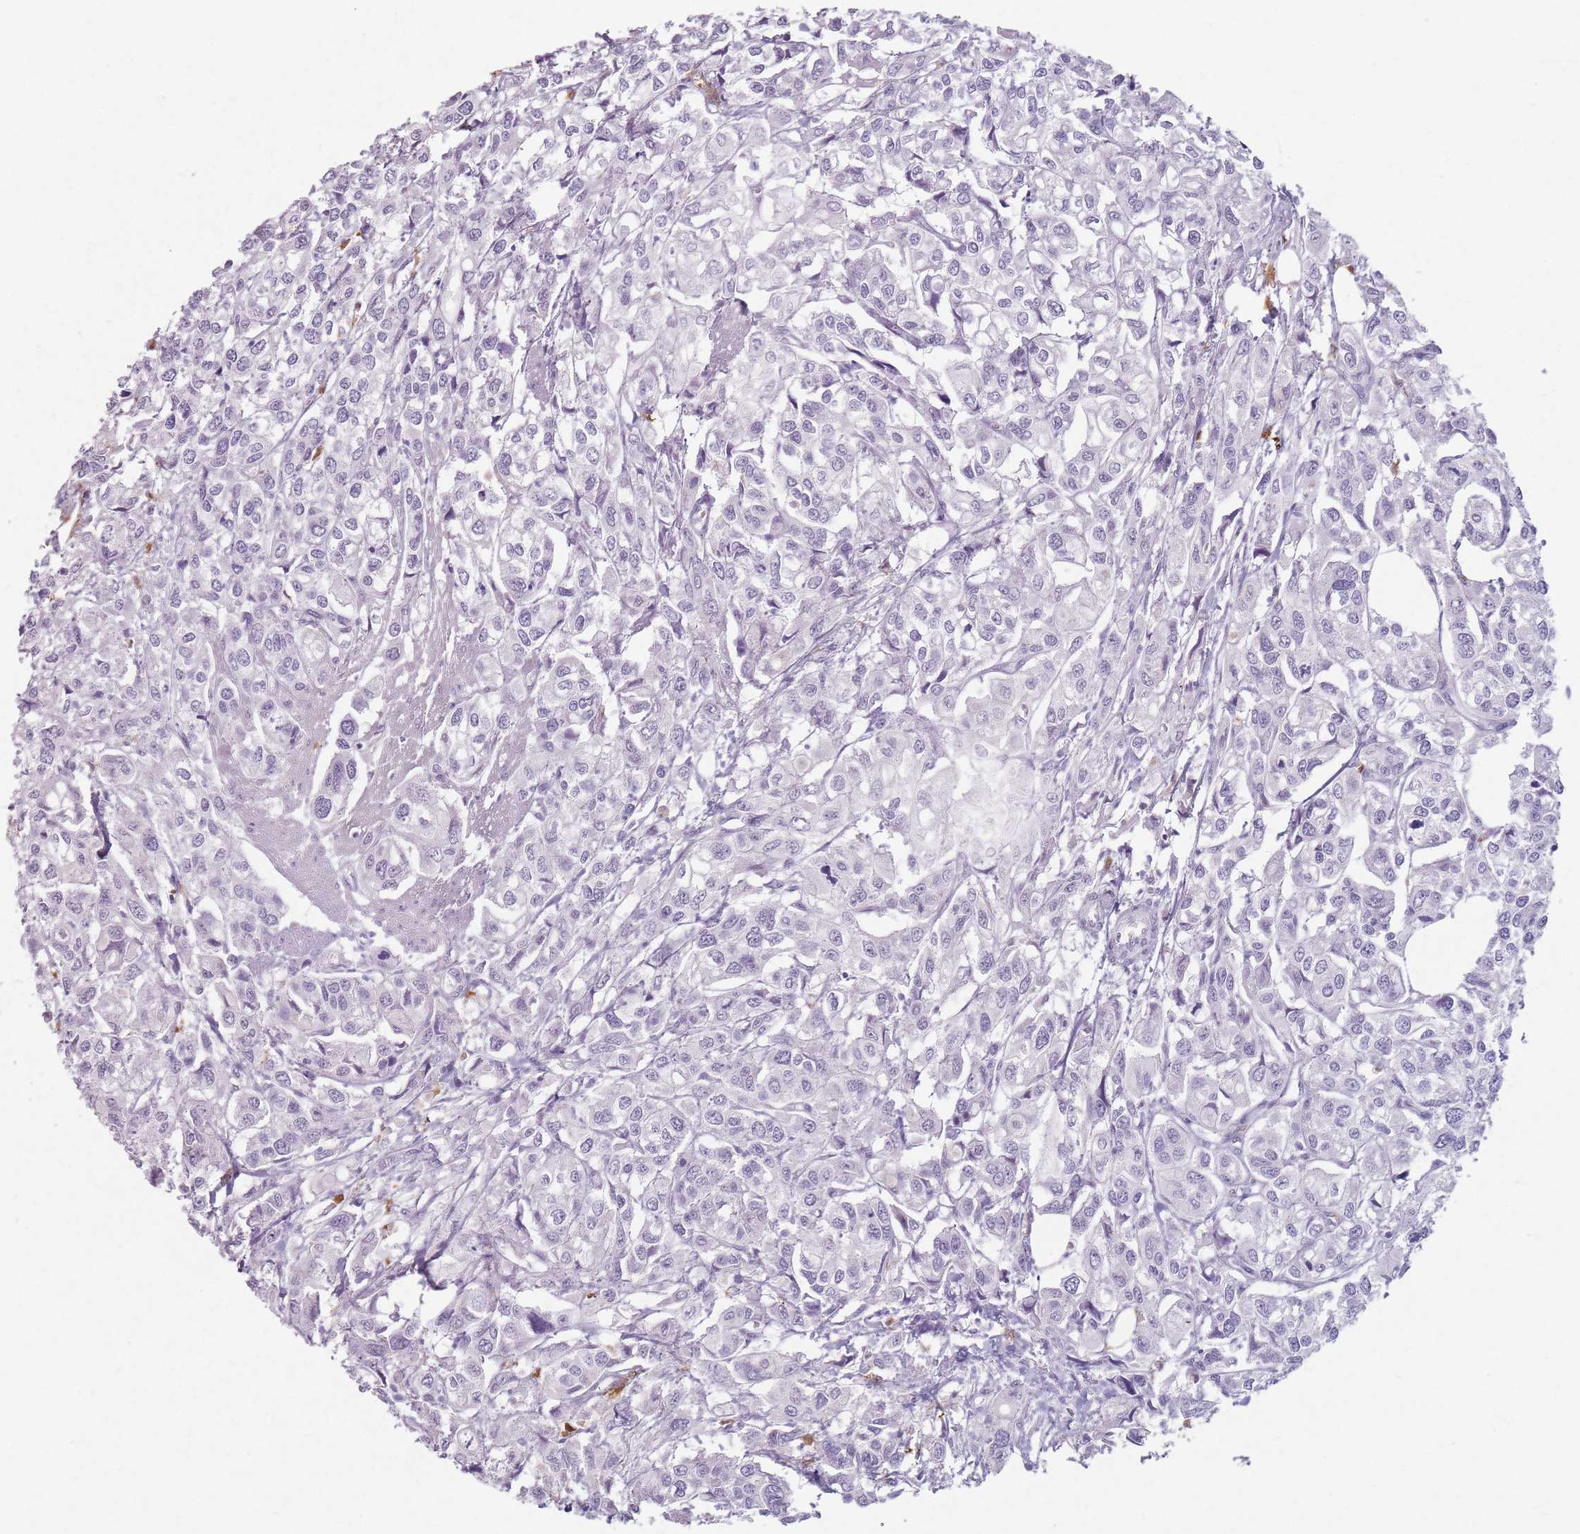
{"staining": {"intensity": "negative", "quantity": "none", "location": "none"}, "tissue": "urothelial cancer", "cell_type": "Tumor cells", "image_type": "cancer", "snomed": [{"axis": "morphology", "description": "Urothelial carcinoma, High grade"}, {"axis": "topography", "description": "Urinary bladder"}], "caption": "Tumor cells are negative for brown protein staining in urothelial cancer.", "gene": "GDPGP1", "patient": {"sex": "male", "age": 67}}